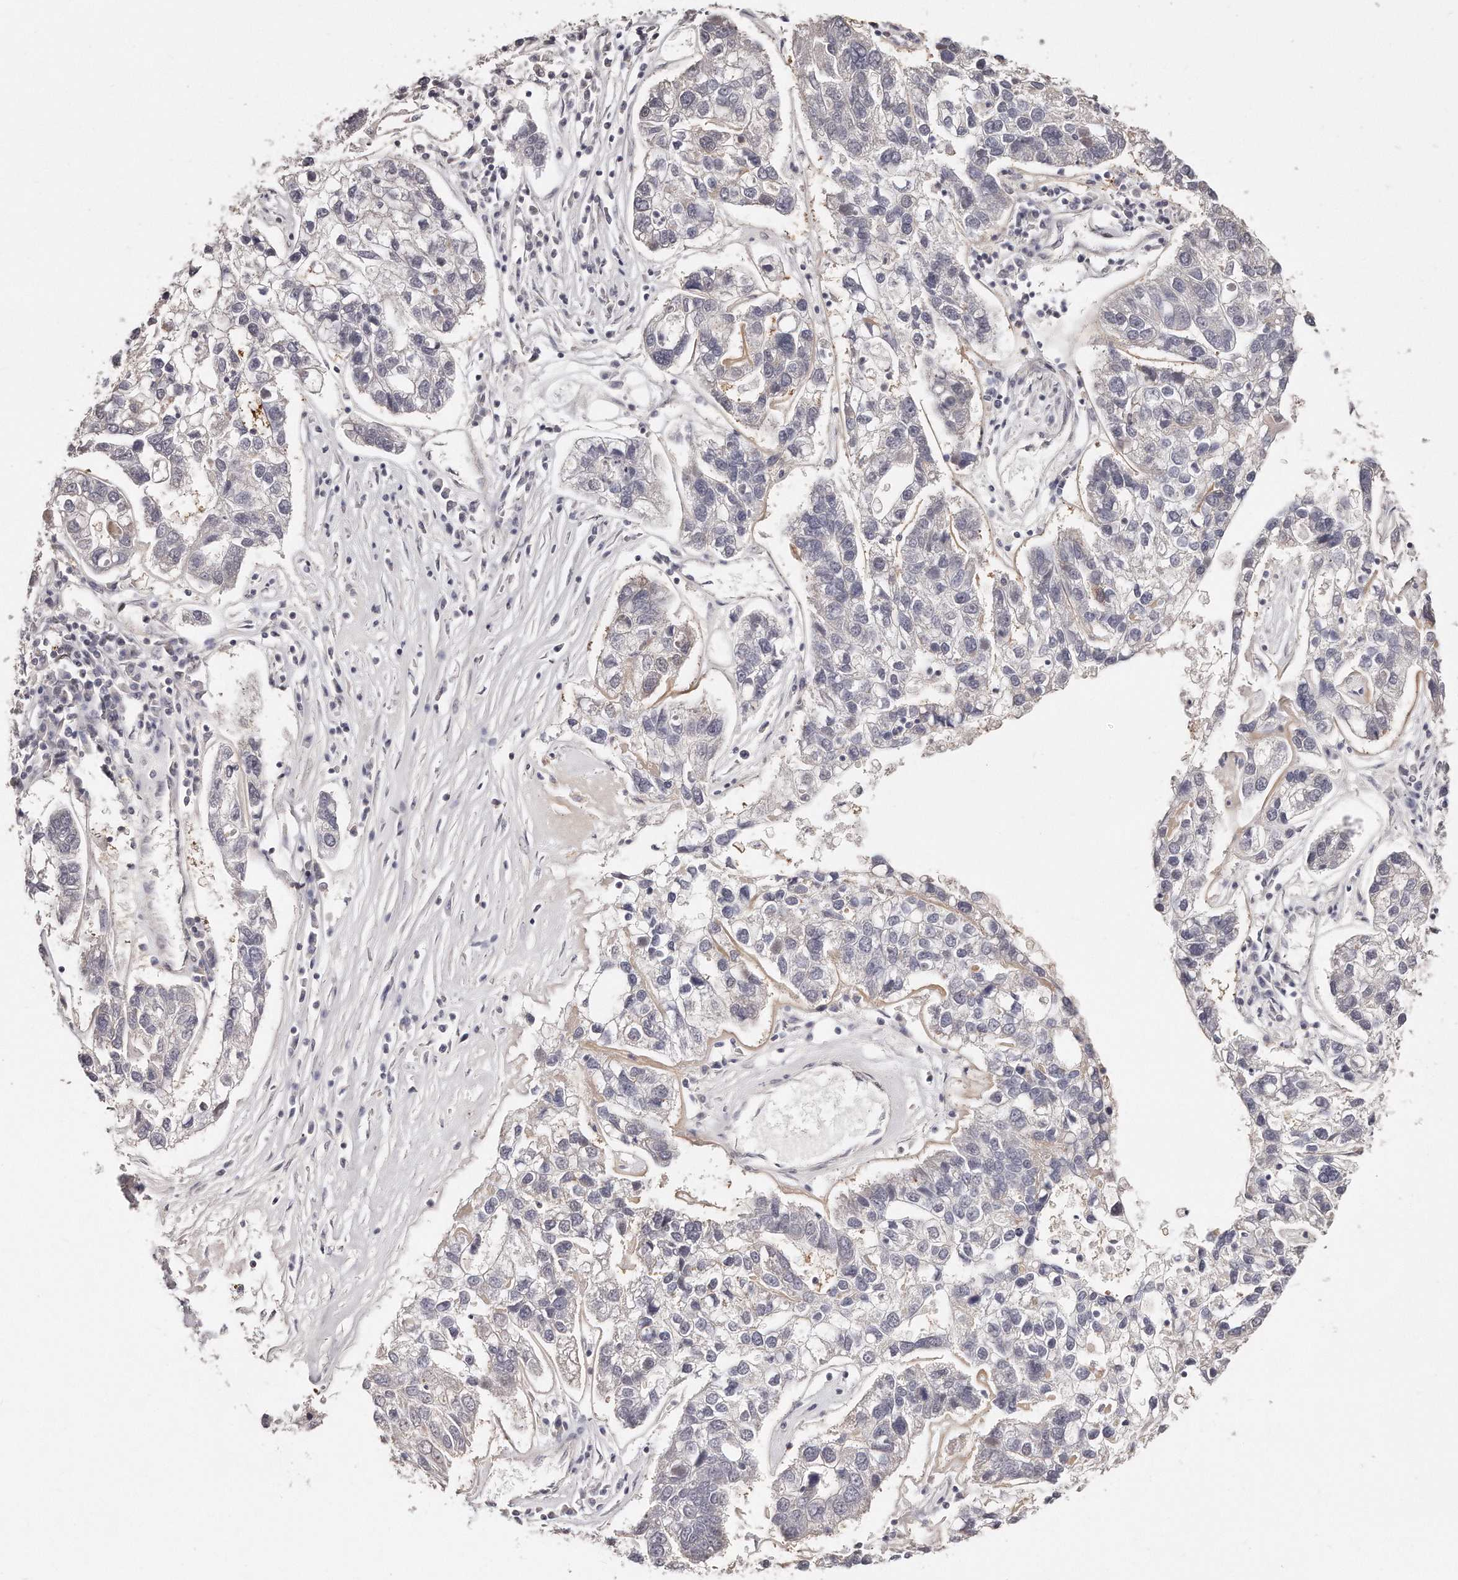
{"staining": {"intensity": "negative", "quantity": "none", "location": "none"}, "tissue": "pancreatic cancer", "cell_type": "Tumor cells", "image_type": "cancer", "snomed": [{"axis": "morphology", "description": "Adenocarcinoma, NOS"}, {"axis": "topography", "description": "Pancreas"}], "caption": "The immunohistochemistry (IHC) micrograph has no significant expression in tumor cells of pancreatic adenocarcinoma tissue.", "gene": "CASZ1", "patient": {"sex": "female", "age": 61}}